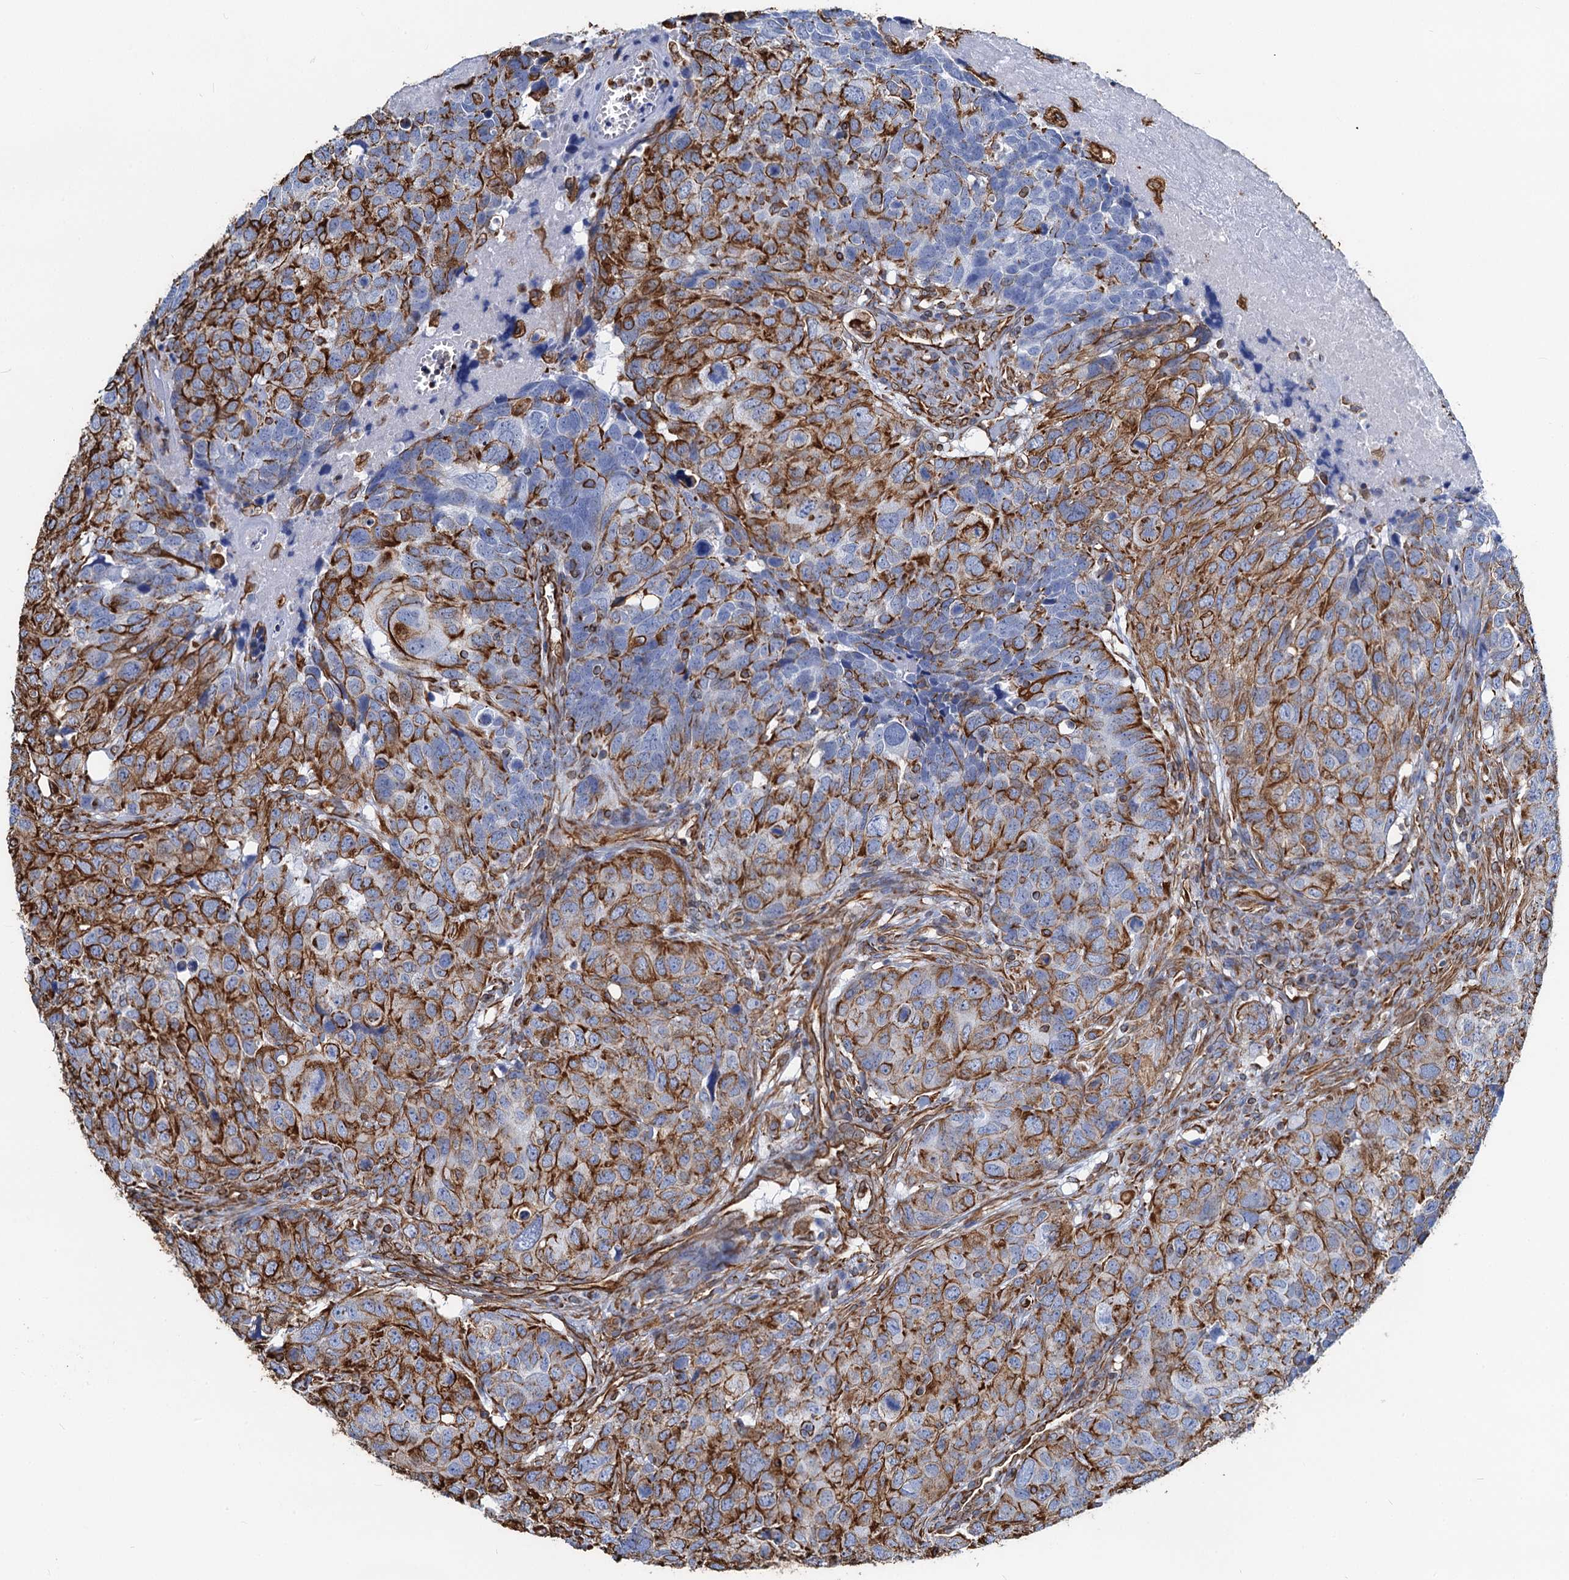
{"staining": {"intensity": "moderate", "quantity": ">75%", "location": "cytoplasmic/membranous"}, "tissue": "head and neck cancer", "cell_type": "Tumor cells", "image_type": "cancer", "snomed": [{"axis": "morphology", "description": "Squamous cell carcinoma, NOS"}, {"axis": "topography", "description": "Head-Neck"}], "caption": "A brown stain shows moderate cytoplasmic/membranous expression of a protein in squamous cell carcinoma (head and neck) tumor cells.", "gene": "PGM2", "patient": {"sex": "male", "age": 66}}